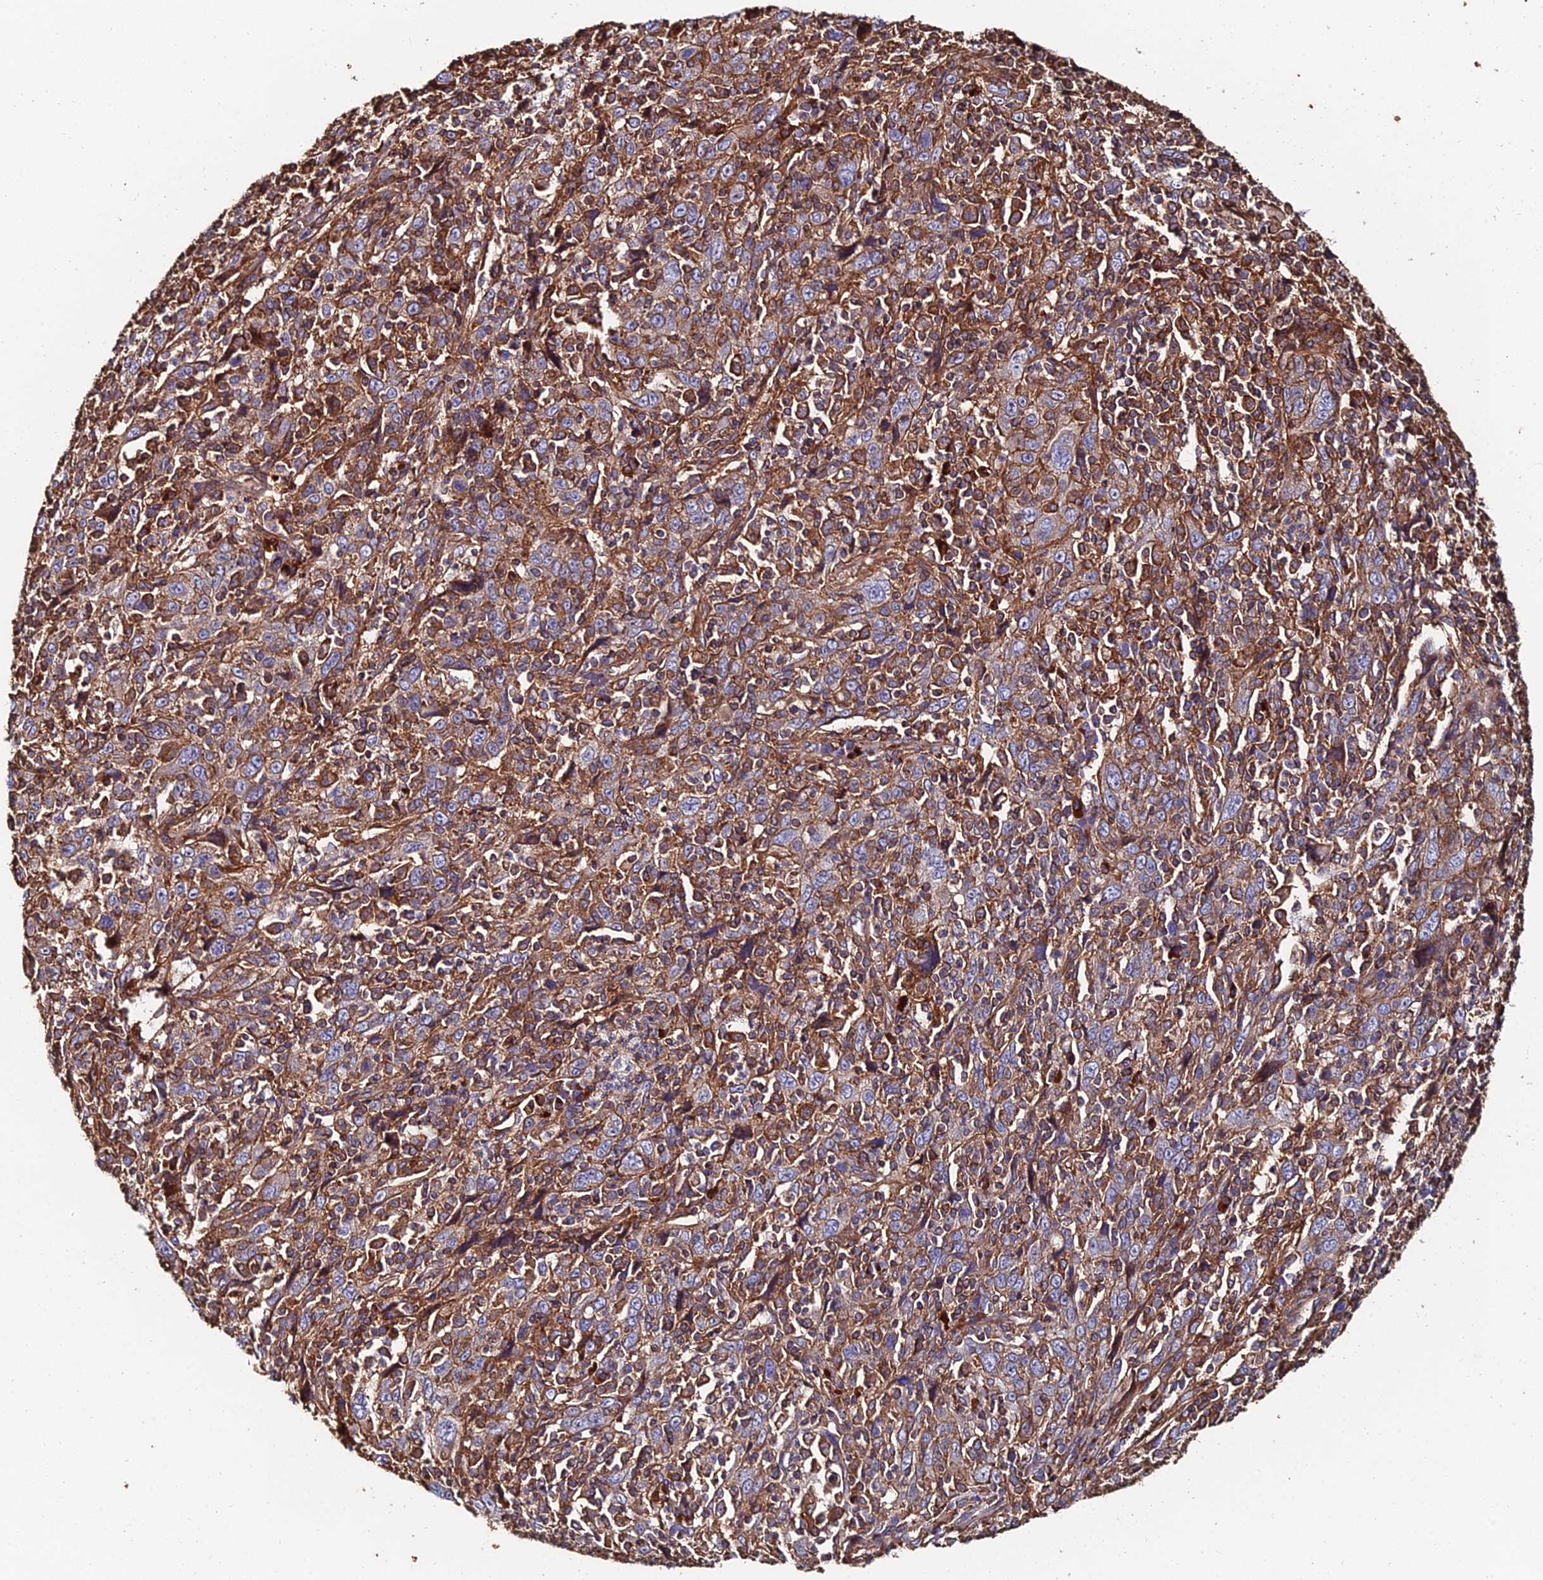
{"staining": {"intensity": "moderate", "quantity": ">75%", "location": "cytoplasmic/membranous"}, "tissue": "cervical cancer", "cell_type": "Tumor cells", "image_type": "cancer", "snomed": [{"axis": "morphology", "description": "Squamous cell carcinoma, NOS"}, {"axis": "topography", "description": "Cervix"}], "caption": "Brown immunohistochemical staining in human cervical cancer (squamous cell carcinoma) shows moderate cytoplasmic/membranous staining in approximately >75% of tumor cells.", "gene": "EXT1", "patient": {"sex": "female", "age": 46}}